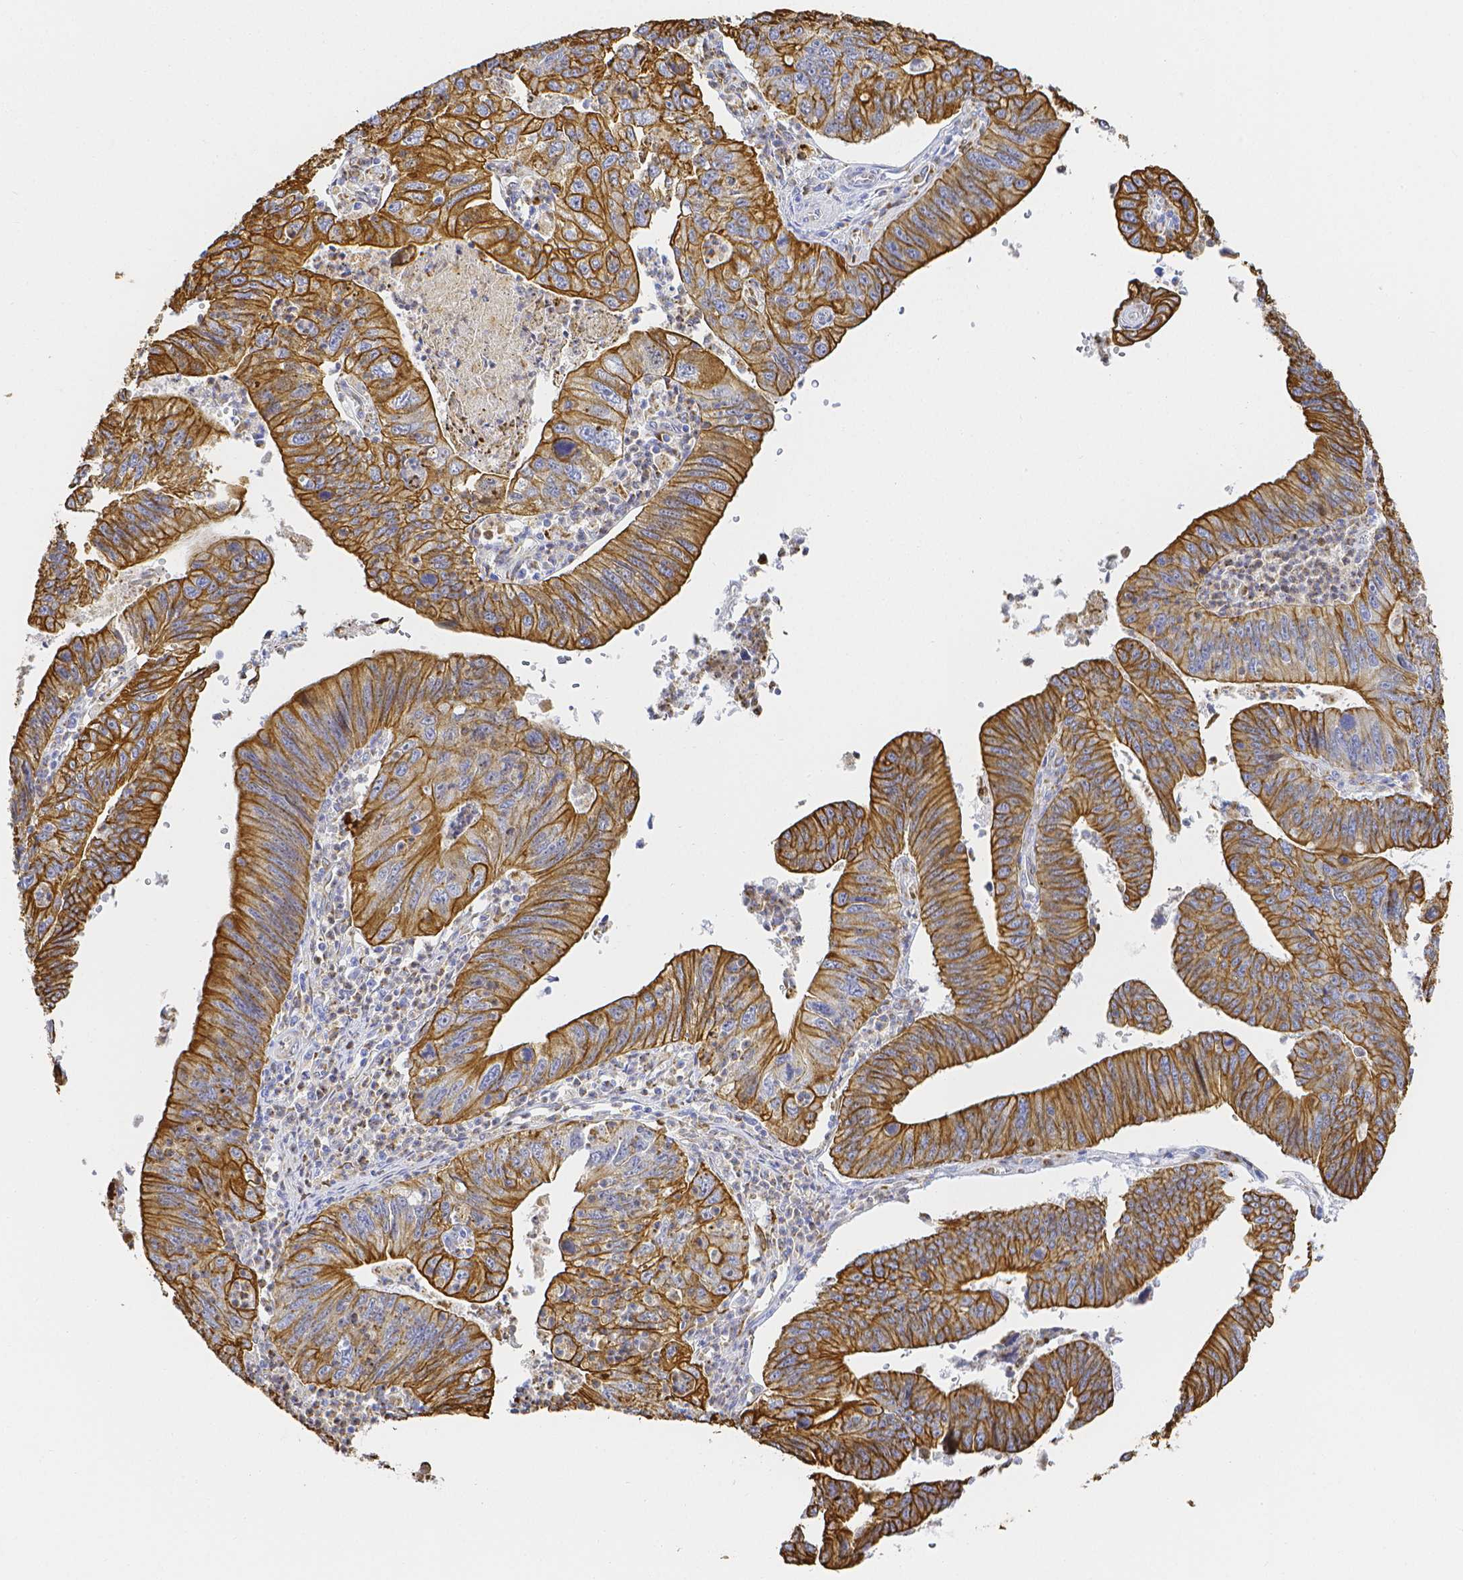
{"staining": {"intensity": "strong", "quantity": ">75%", "location": "cytoplasmic/membranous"}, "tissue": "stomach cancer", "cell_type": "Tumor cells", "image_type": "cancer", "snomed": [{"axis": "morphology", "description": "Adenocarcinoma, NOS"}, {"axis": "topography", "description": "Stomach"}], "caption": "Immunohistochemistry of adenocarcinoma (stomach) demonstrates high levels of strong cytoplasmic/membranous expression in approximately >75% of tumor cells.", "gene": "SMURF1", "patient": {"sex": "male", "age": 59}}